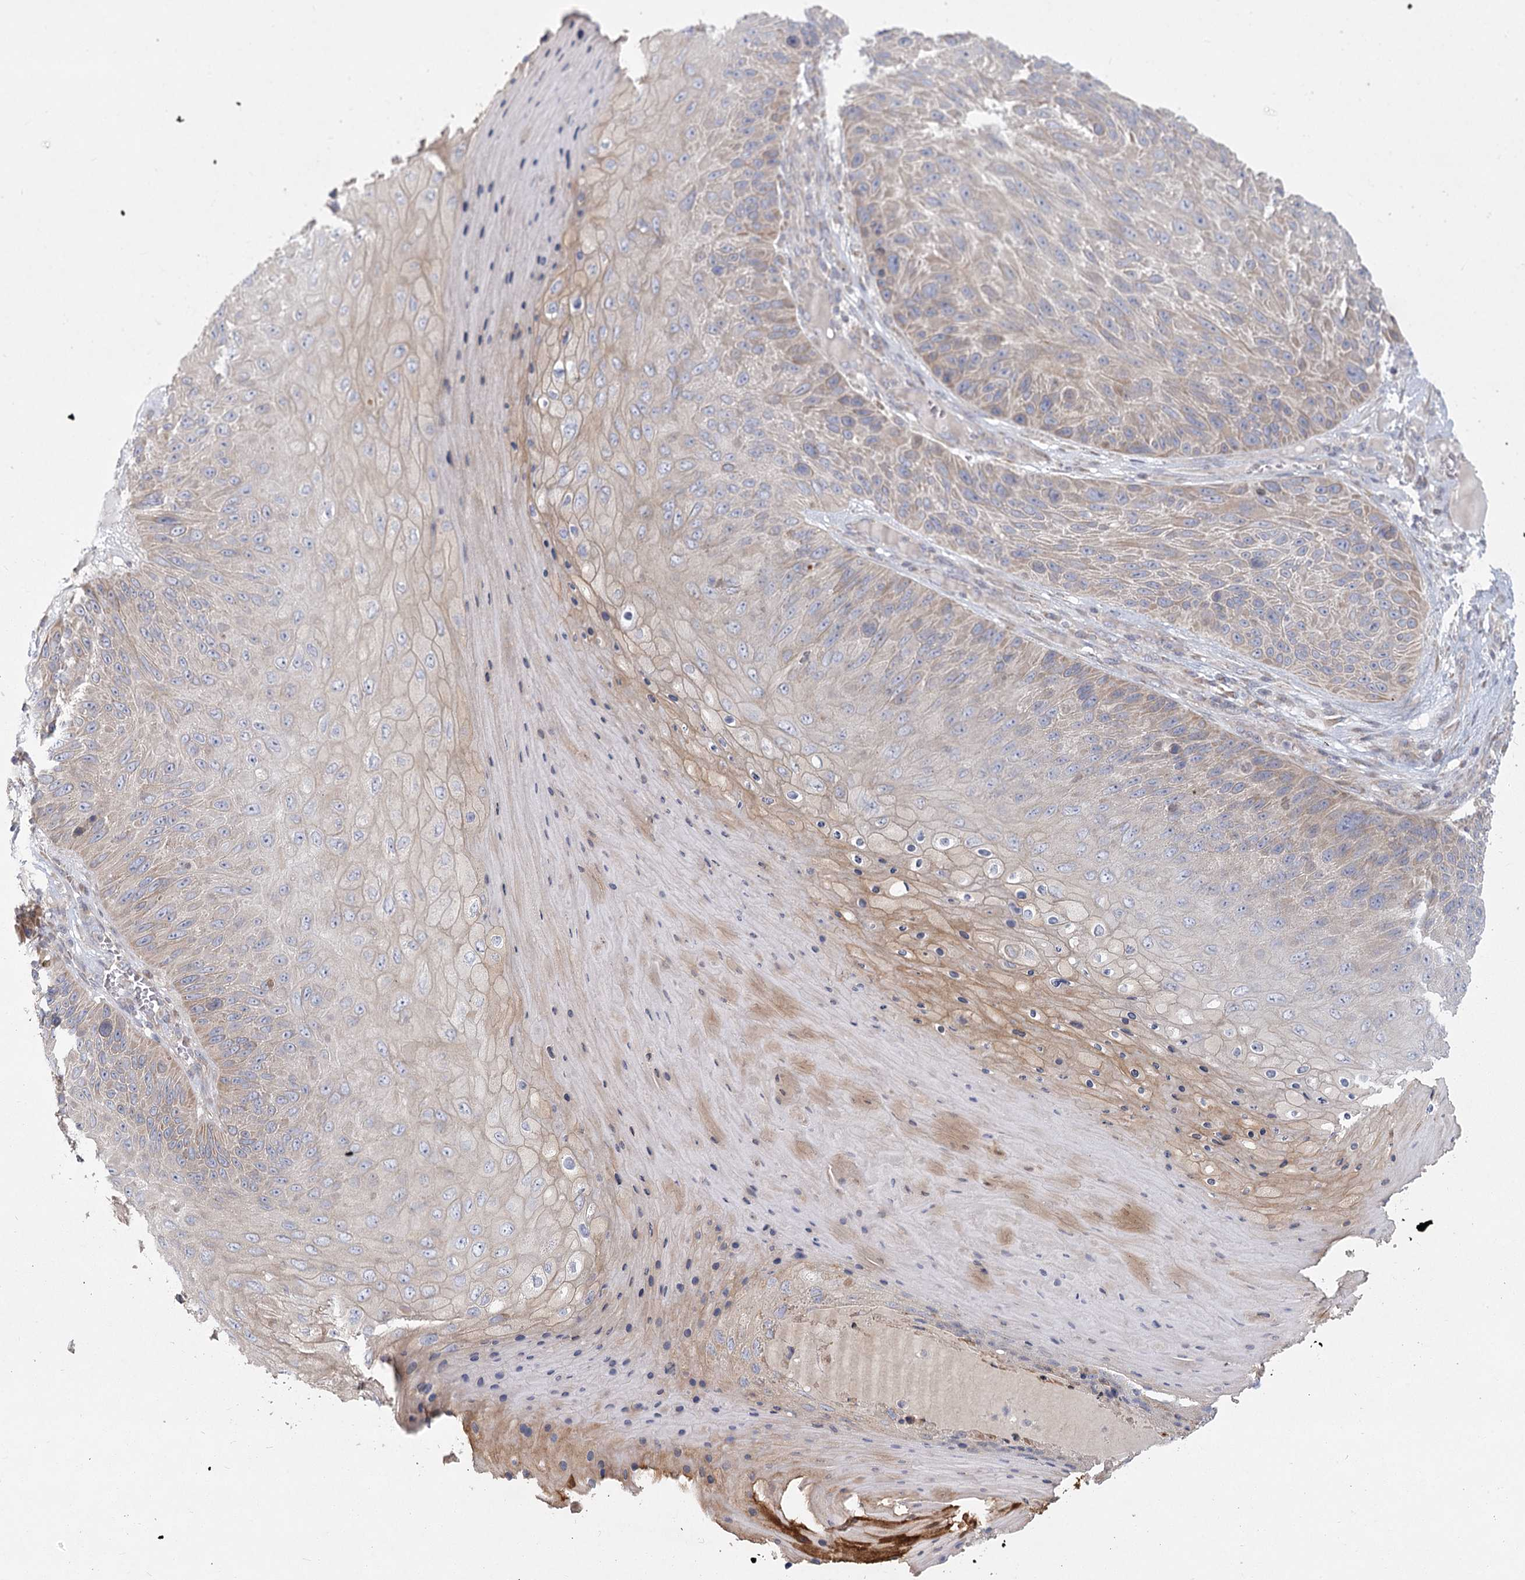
{"staining": {"intensity": "weak", "quantity": "25%-75%", "location": "cytoplasmic/membranous"}, "tissue": "skin cancer", "cell_type": "Tumor cells", "image_type": "cancer", "snomed": [{"axis": "morphology", "description": "Squamous cell carcinoma, NOS"}, {"axis": "topography", "description": "Skin"}], "caption": "Human skin squamous cell carcinoma stained with a brown dye displays weak cytoplasmic/membranous positive staining in about 25%-75% of tumor cells.", "gene": "CNTLN", "patient": {"sex": "female", "age": 88}}